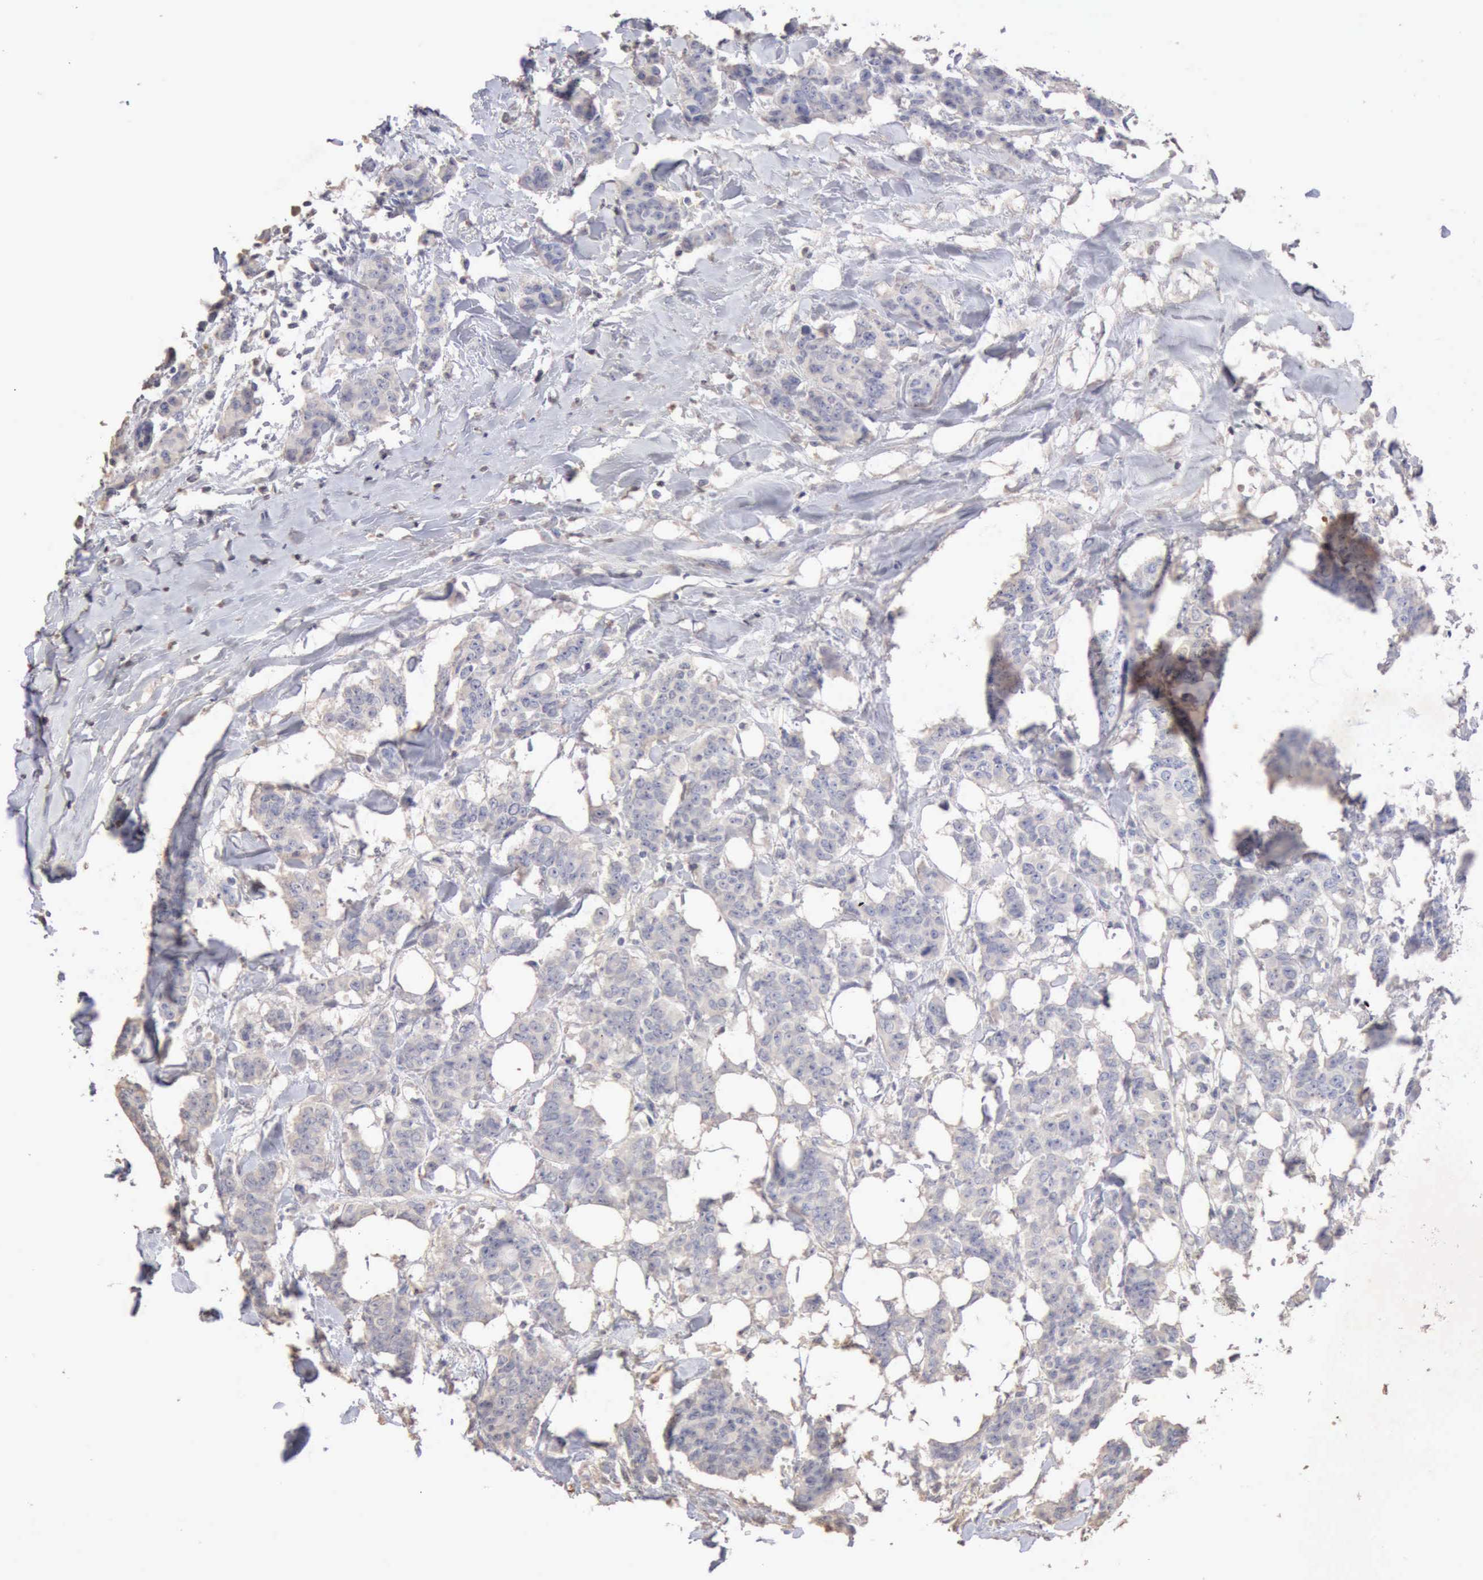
{"staining": {"intensity": "negative", "quantity": "none", "location": "none"}, "tissue": "breast cancer", "cell_type": "Tumor cells", "image_type": "cancer", "snomed": [{"axis": "morphology", "description": "Duct carcinoma"}, {"axis": "topography", "description": "Breast"}], "caption": "Protein analysis of breast invasive ductal carcinoma shows no significant staining in tumor cells.", "gene": "KRT6B", "patient": {"sex": "female", "age": 40}}